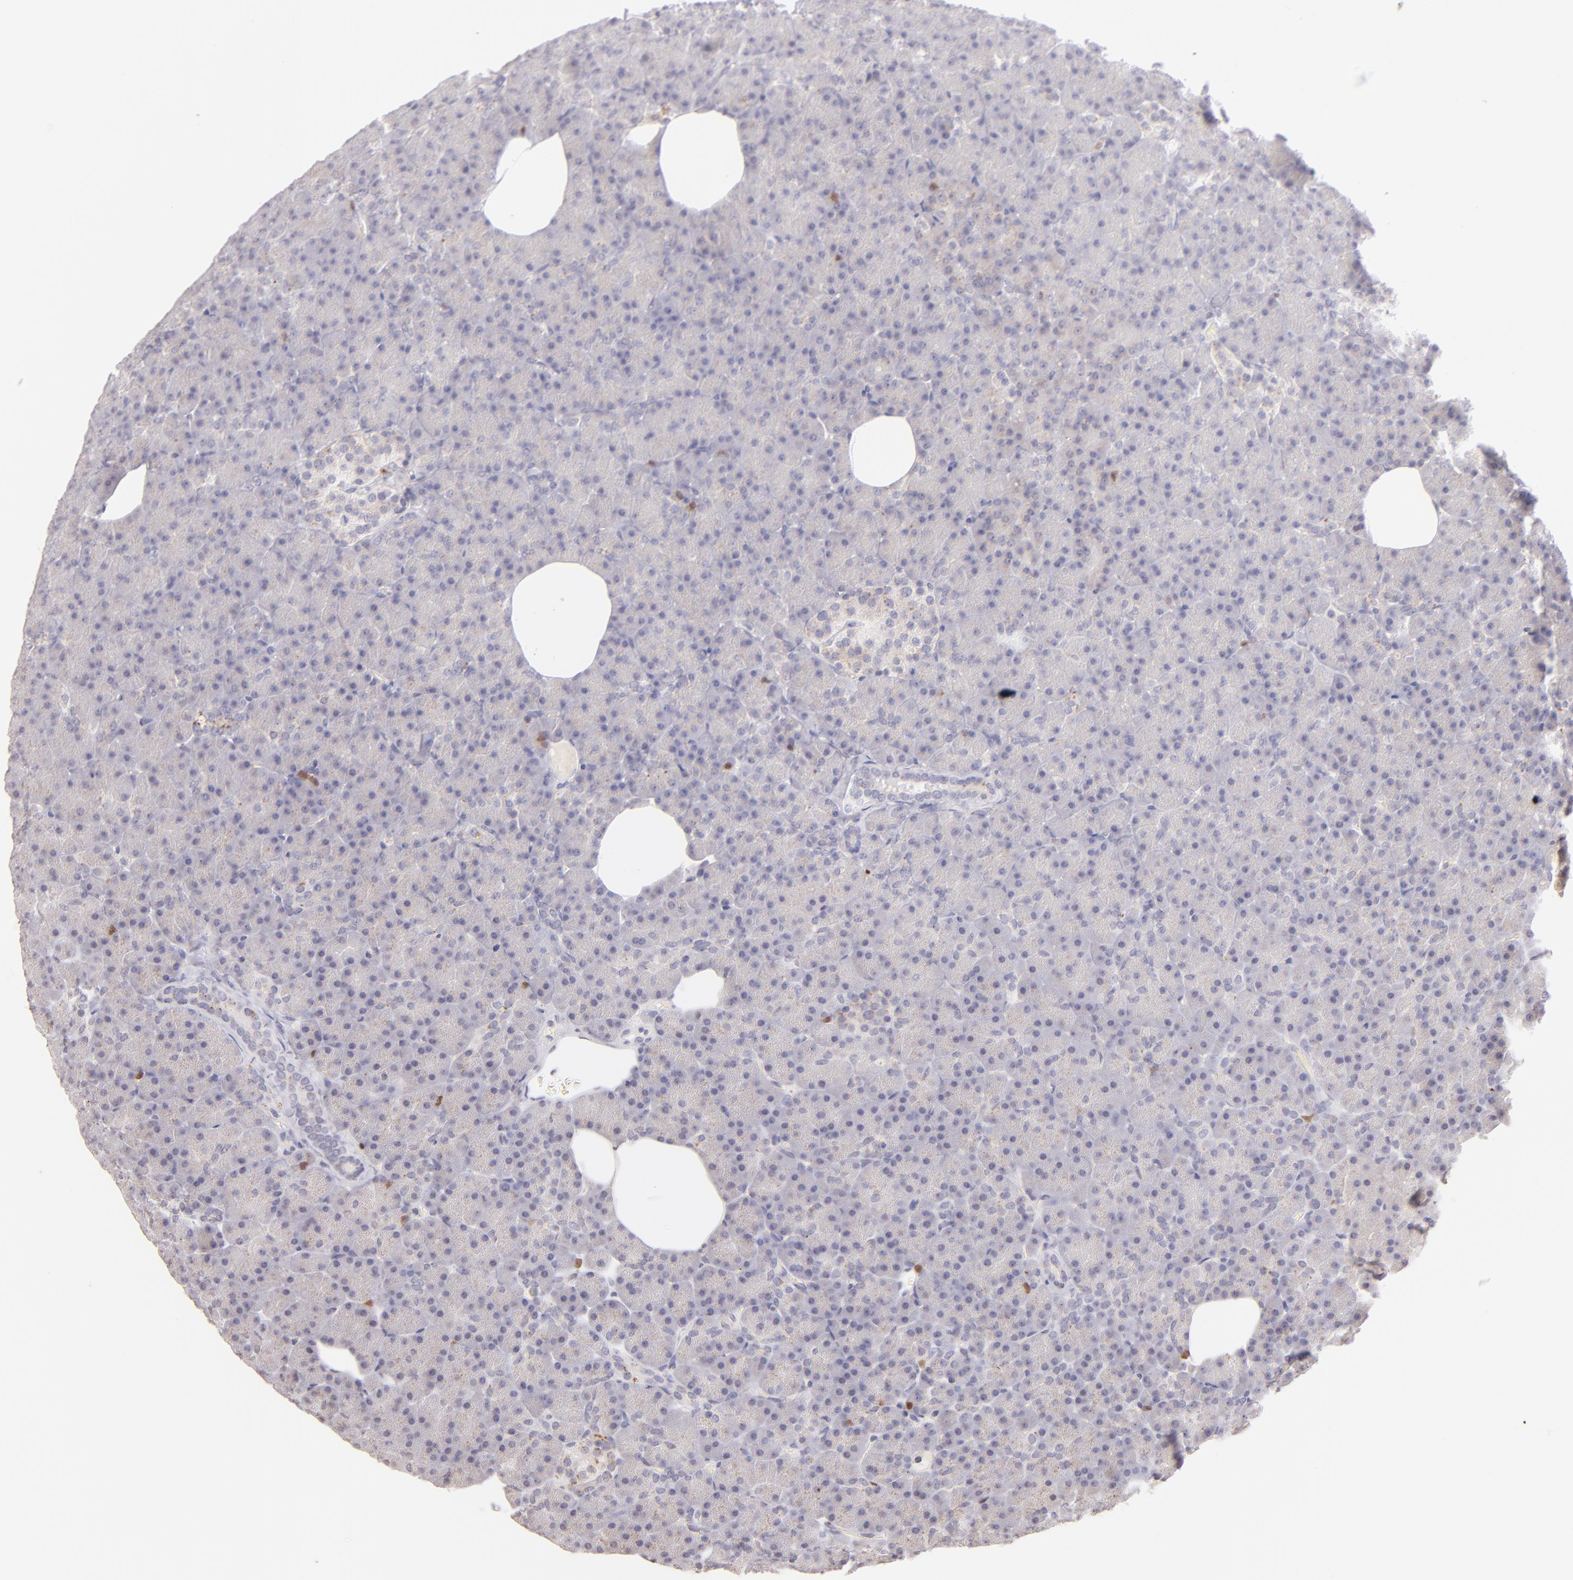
{"staining": {"intensity": "negative", "quantity": "none", "location": "none"}, "tissue": "pancreas", "cell_type": "Exocrine glandular cells", "image_type": "normal", "snomed": [{"axis": "morphology", "description": "Normal tissue, NOS"}, {"axis": "topography", "description": "Pancreas"}], "caption": "Immunohistochemistry histopathology image of unremarkable pancreas stained for a protein (brown), which shows no expression in exocrine glandular cells. (Brightfield microscopy of DAB (3,3'-diaminobenzidine) IHC at high magnification).", "gene": "ZAP70", "patient": {"sex": "female", "age": 35}}